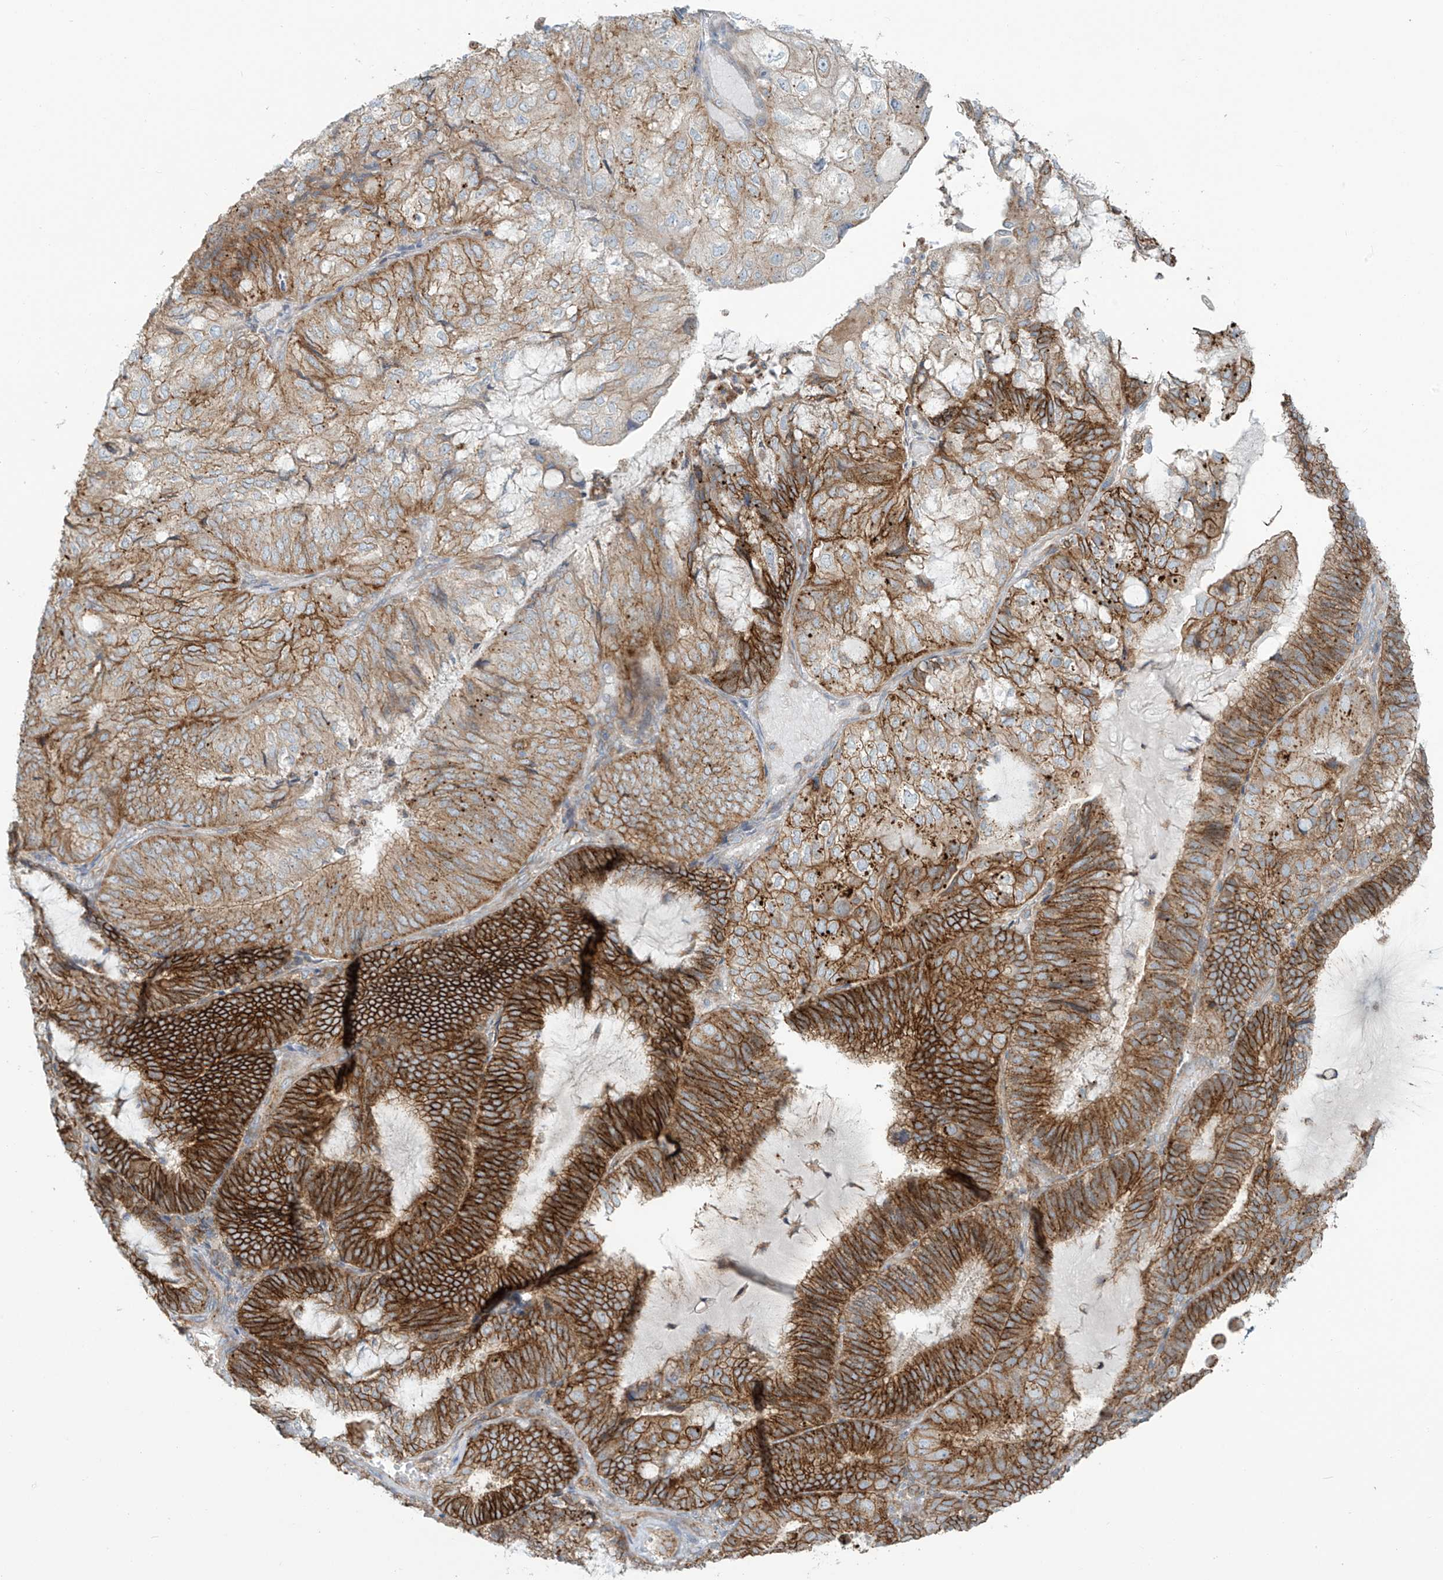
{"staining": {"intensity": "strong", "quantity": "25%-75%", "location": "cytoplasmic/membranous"}, "tissue": "endometrial cancer", "cell_type": "Tumor cells", "image_type": "cancer", "snomed": [{"axis": "morphology", "description": "Adenocarcinoma, NOS"}, {"axis": "topography", "description": "Endometrium"}], "caption": "The photomicrograph demonstrates a brown stain indicating the presence of a protein in the cytoplasmic/membranous of tumor cells in endometrial cancer (adenocarcinoma).", "gene": "LZTS3", "patient": {"sex": "female", "age": 81}}